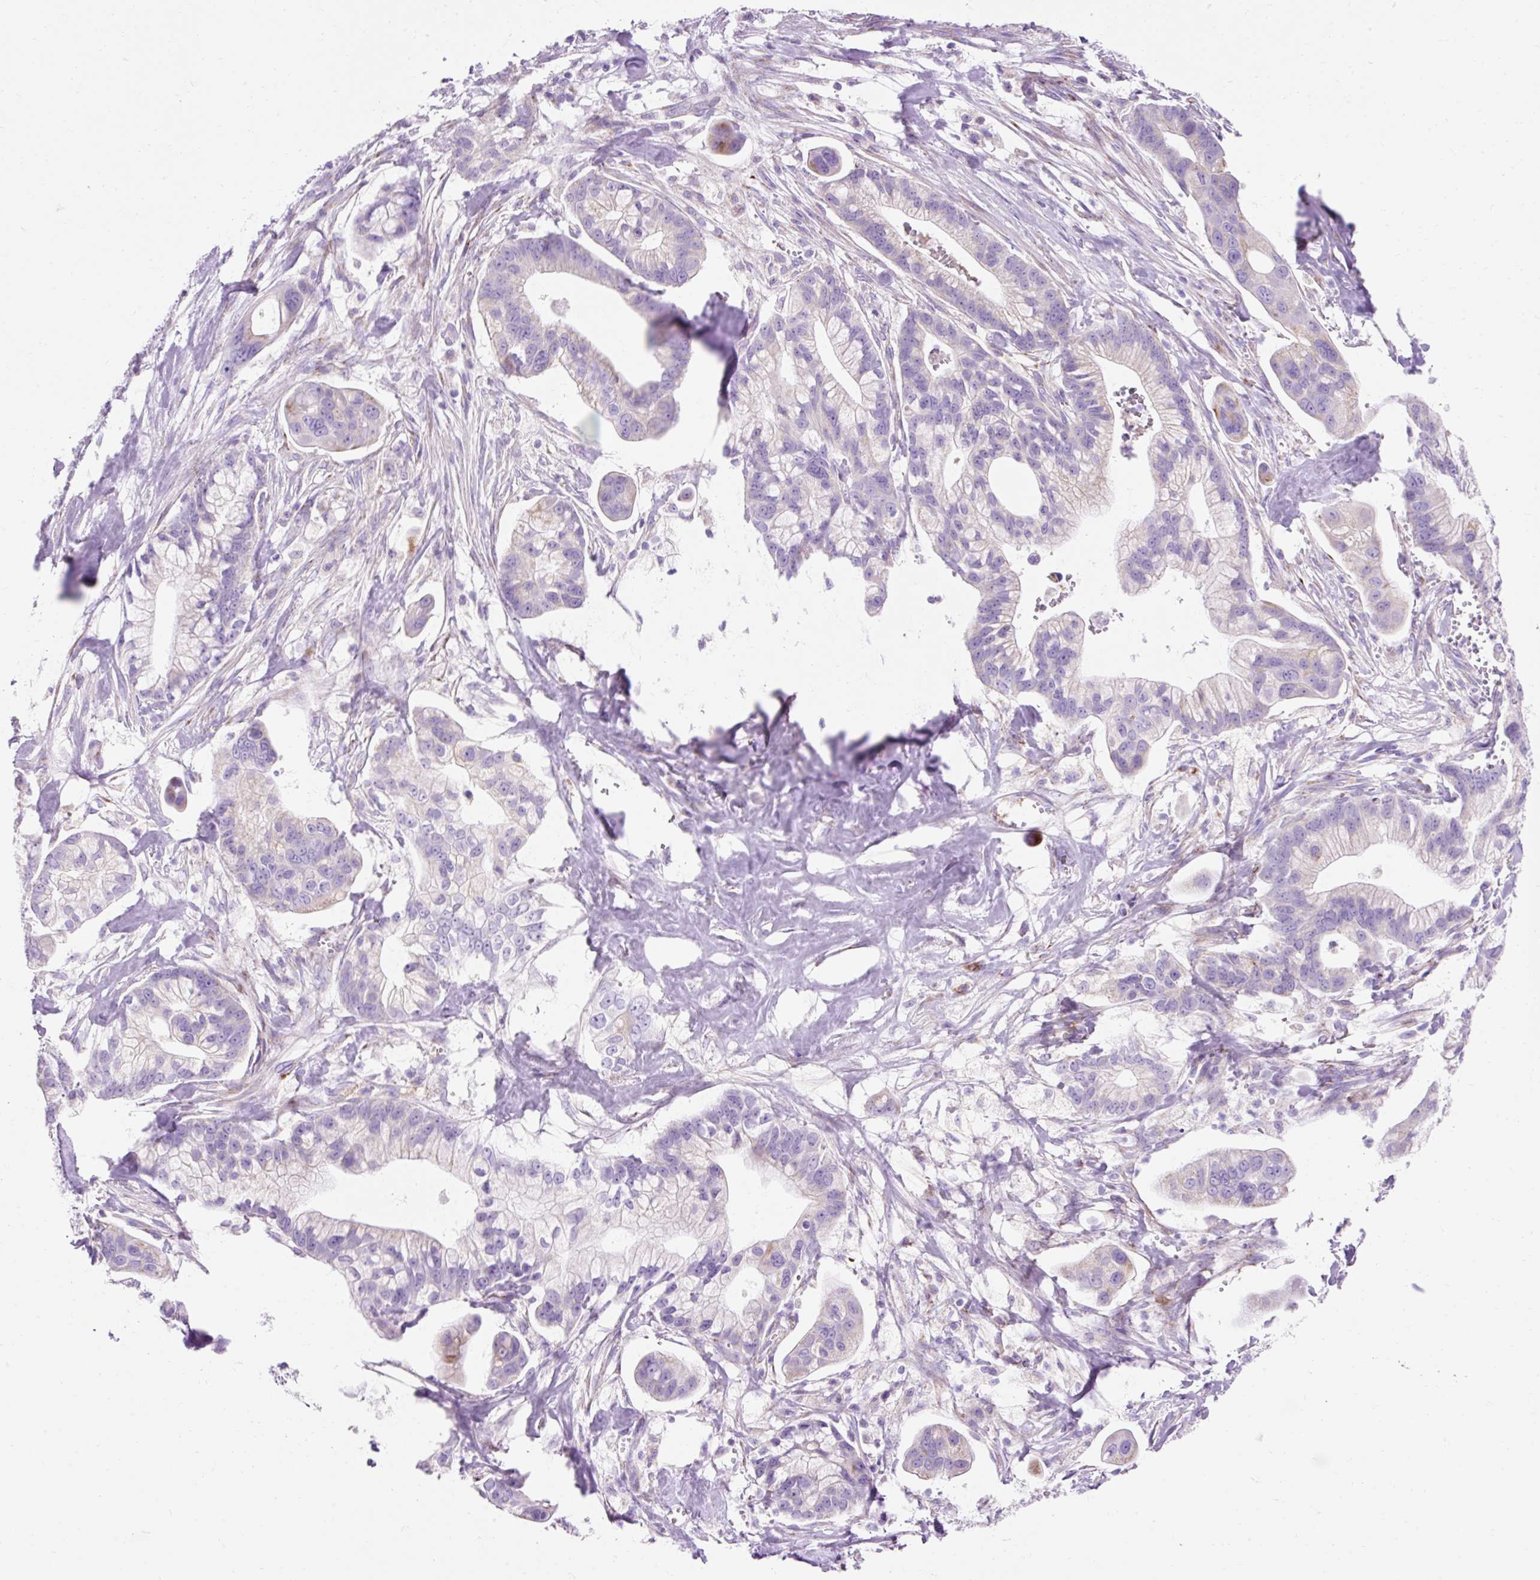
{"staining": {"intensity": "moderate", "quantity": "<25%", "location": "cytoplasmic/membranous"}, "tissue": "pancreatic cancer", "cell_type": "Tumor cells", "image_type": "cancer", "snomed": [{"axis": "morphology", "description": "Adenocarcinoma, NOS"}, {"axis": "topography", "description": "Pancreas"}], "caption": "Immunohistochemistry staining of pancreatic cancer (adenocarcinoma), which demonstrates low levels of moderate cytoplasmic/membranous expression in approximately <25% of tumor cells indicating moderate cytoplasmic/membranous protein expression. The staining was performed using DAB (brown) for protein detection and nuclei were counterstained in hematoxylin (blue).", "gene": "PLPP2", "patient": {"sex": "male", "age": 68}}